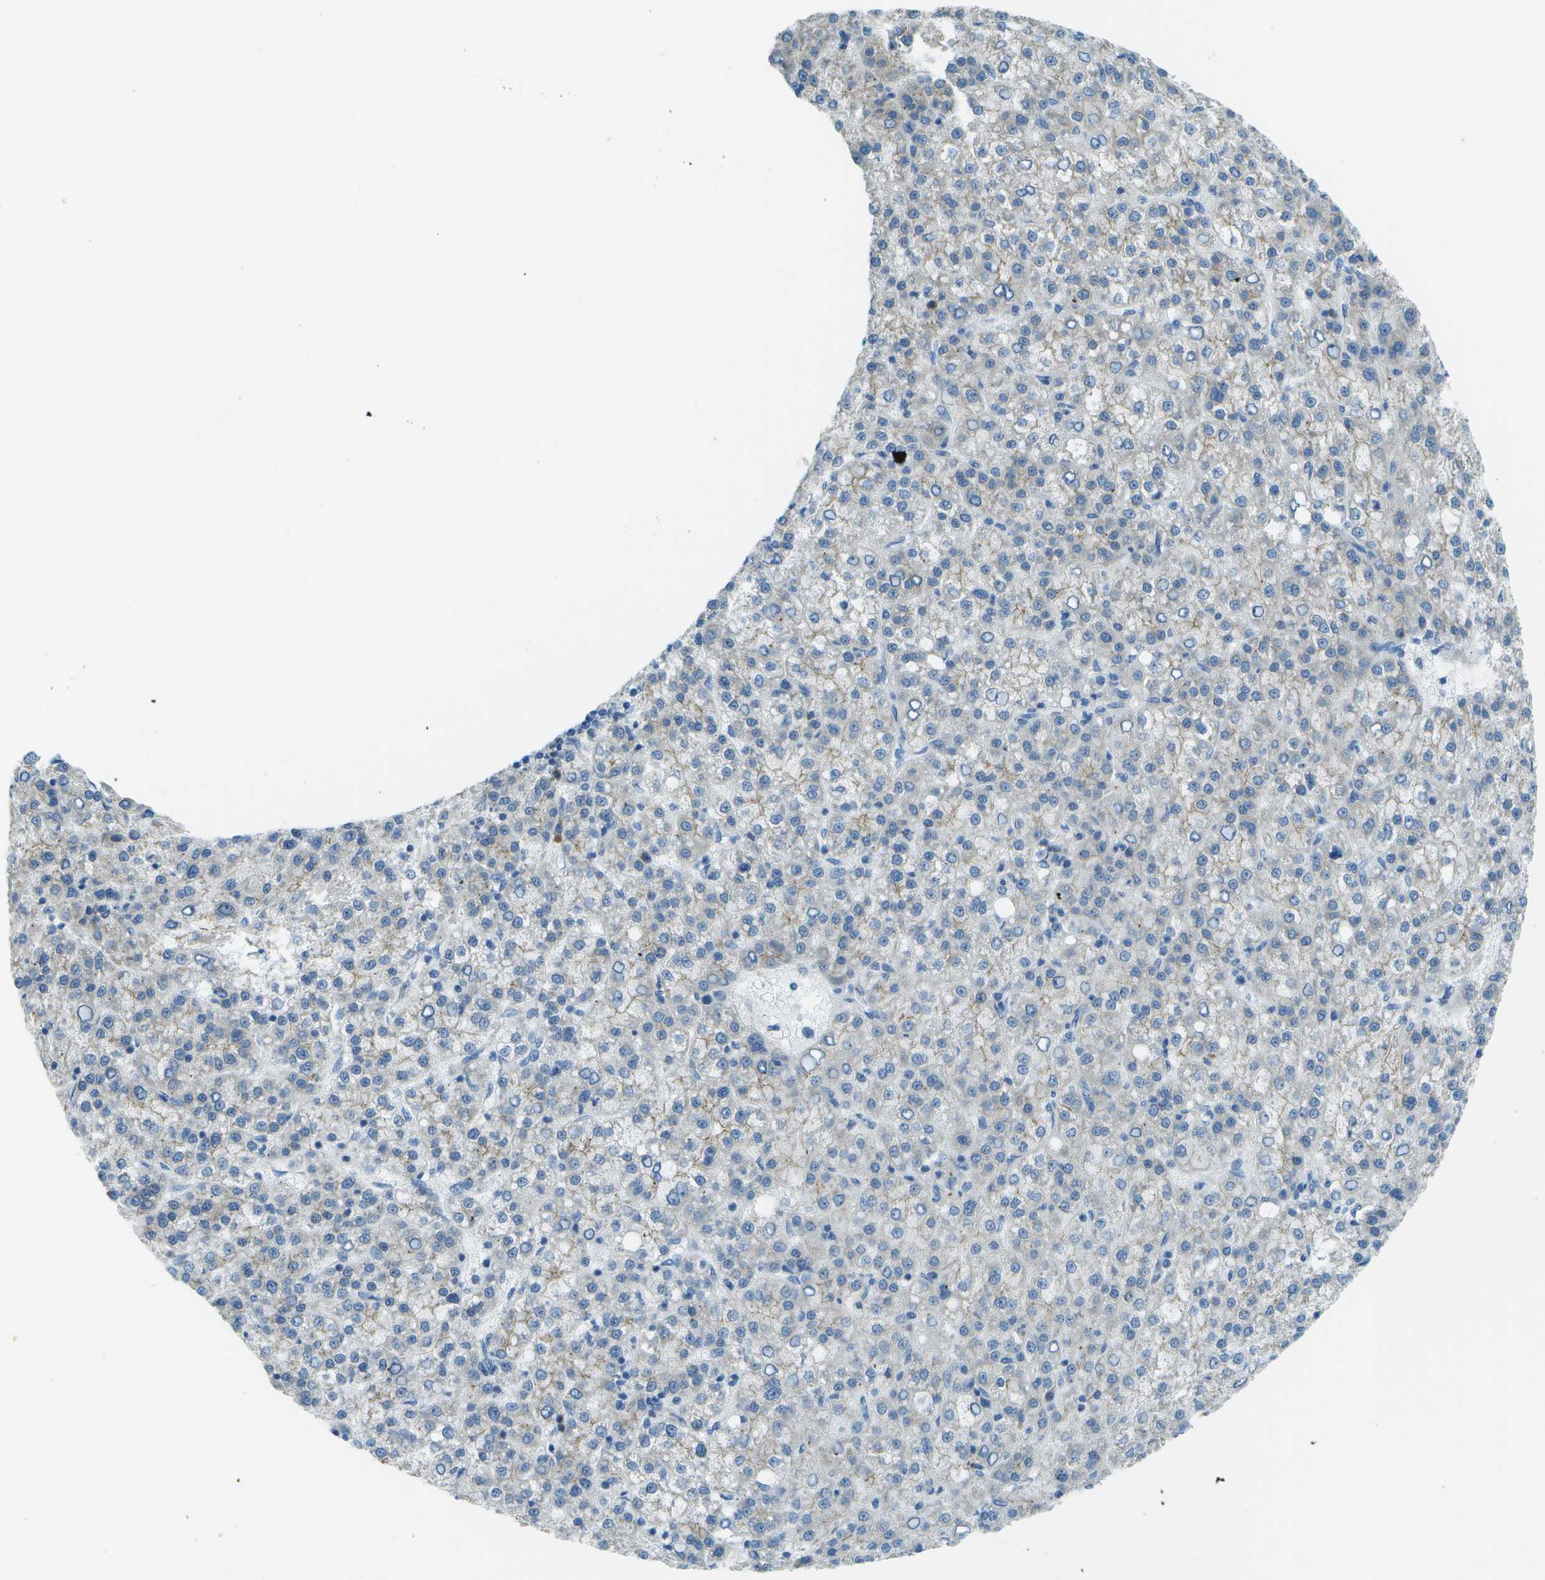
{"staining": {"intensity": "negative", "quantity": "none", "location": "none"}, "tissue": "liver cancer", "cell_type": "Tumor cells", "image_type": "cancer", "snomed": [{"axis": "morphology", "description": "Carcinoma, Hepatocellular, NOS"}, {"axis": "topography", "description": "Liver"}], "caption": "IHC of human liver hepatocellular carcinoma demonstrates no staining in tumor cells. (Stains: DAB (3,3'-diaminobenzidine) immunohistochemistry with hematoxylin counter stain, Microscopy: brightfield microscopy at high magnification).", "gene": "KCTD3", "patient": {"sex": "female", "age": 58}}